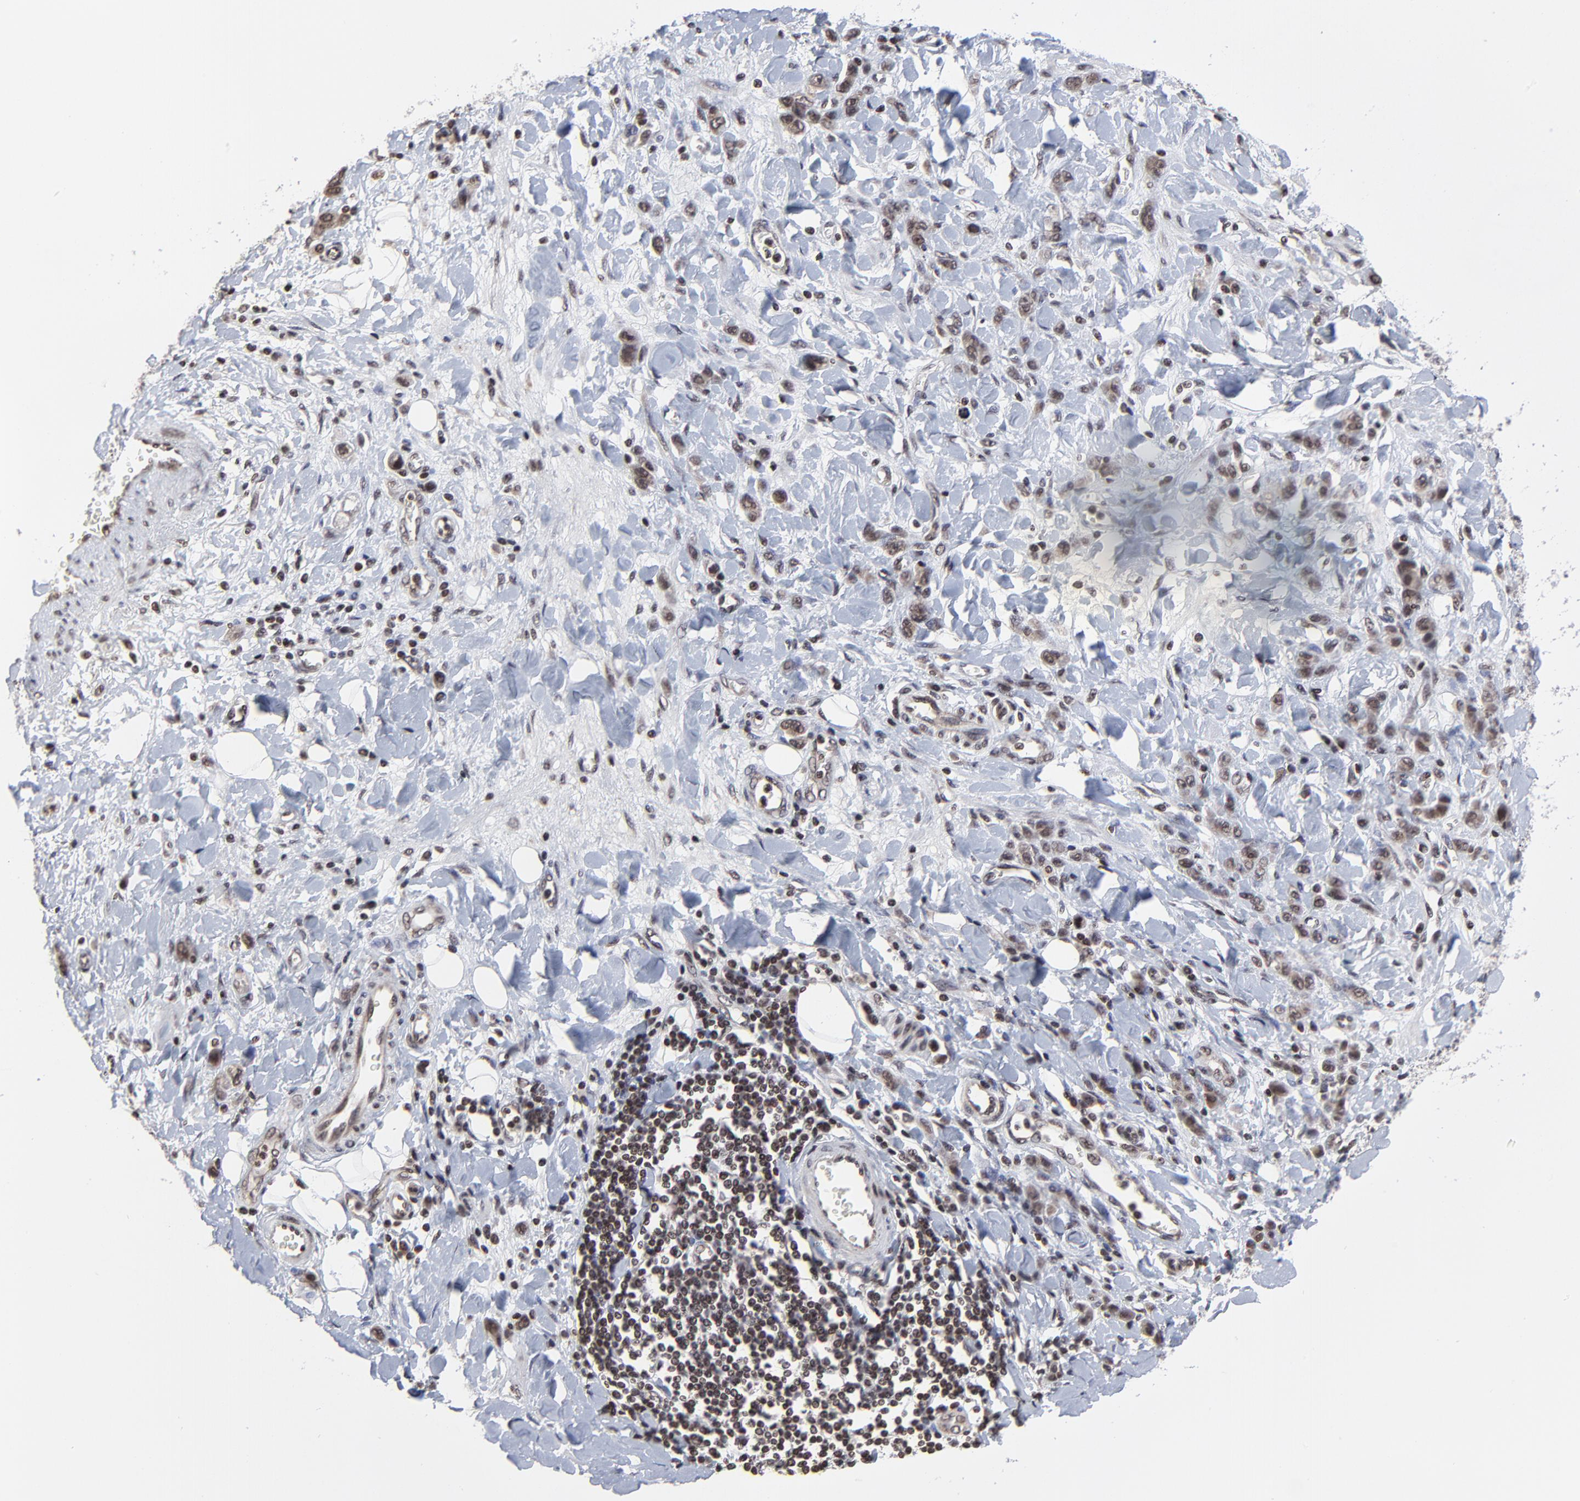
{"staining": {"intensity": "strong", "quantity": ">75%", "location": "nuclear"}, "tissue": "stomach cancer", "cell_type": "Tumor cells", "image_type": "cancer", "snomed": [{"axis": "morphology", "description": "Normal tissue, NOS"}, {"axis": "morphology", "description": "Adenocarcinoma, NOS"}, {"axis": "topography", "description": "Stomach"}], "caption": "A high-resolution photomicrograph shows immunohistochemistry staining of adenocarcinoma (stomach), which demonstrates strong nuclear staining in approximately >75% of tumor cells.", "gene": "ZNF777", "patient": {"sex": "male", "age": 82}}